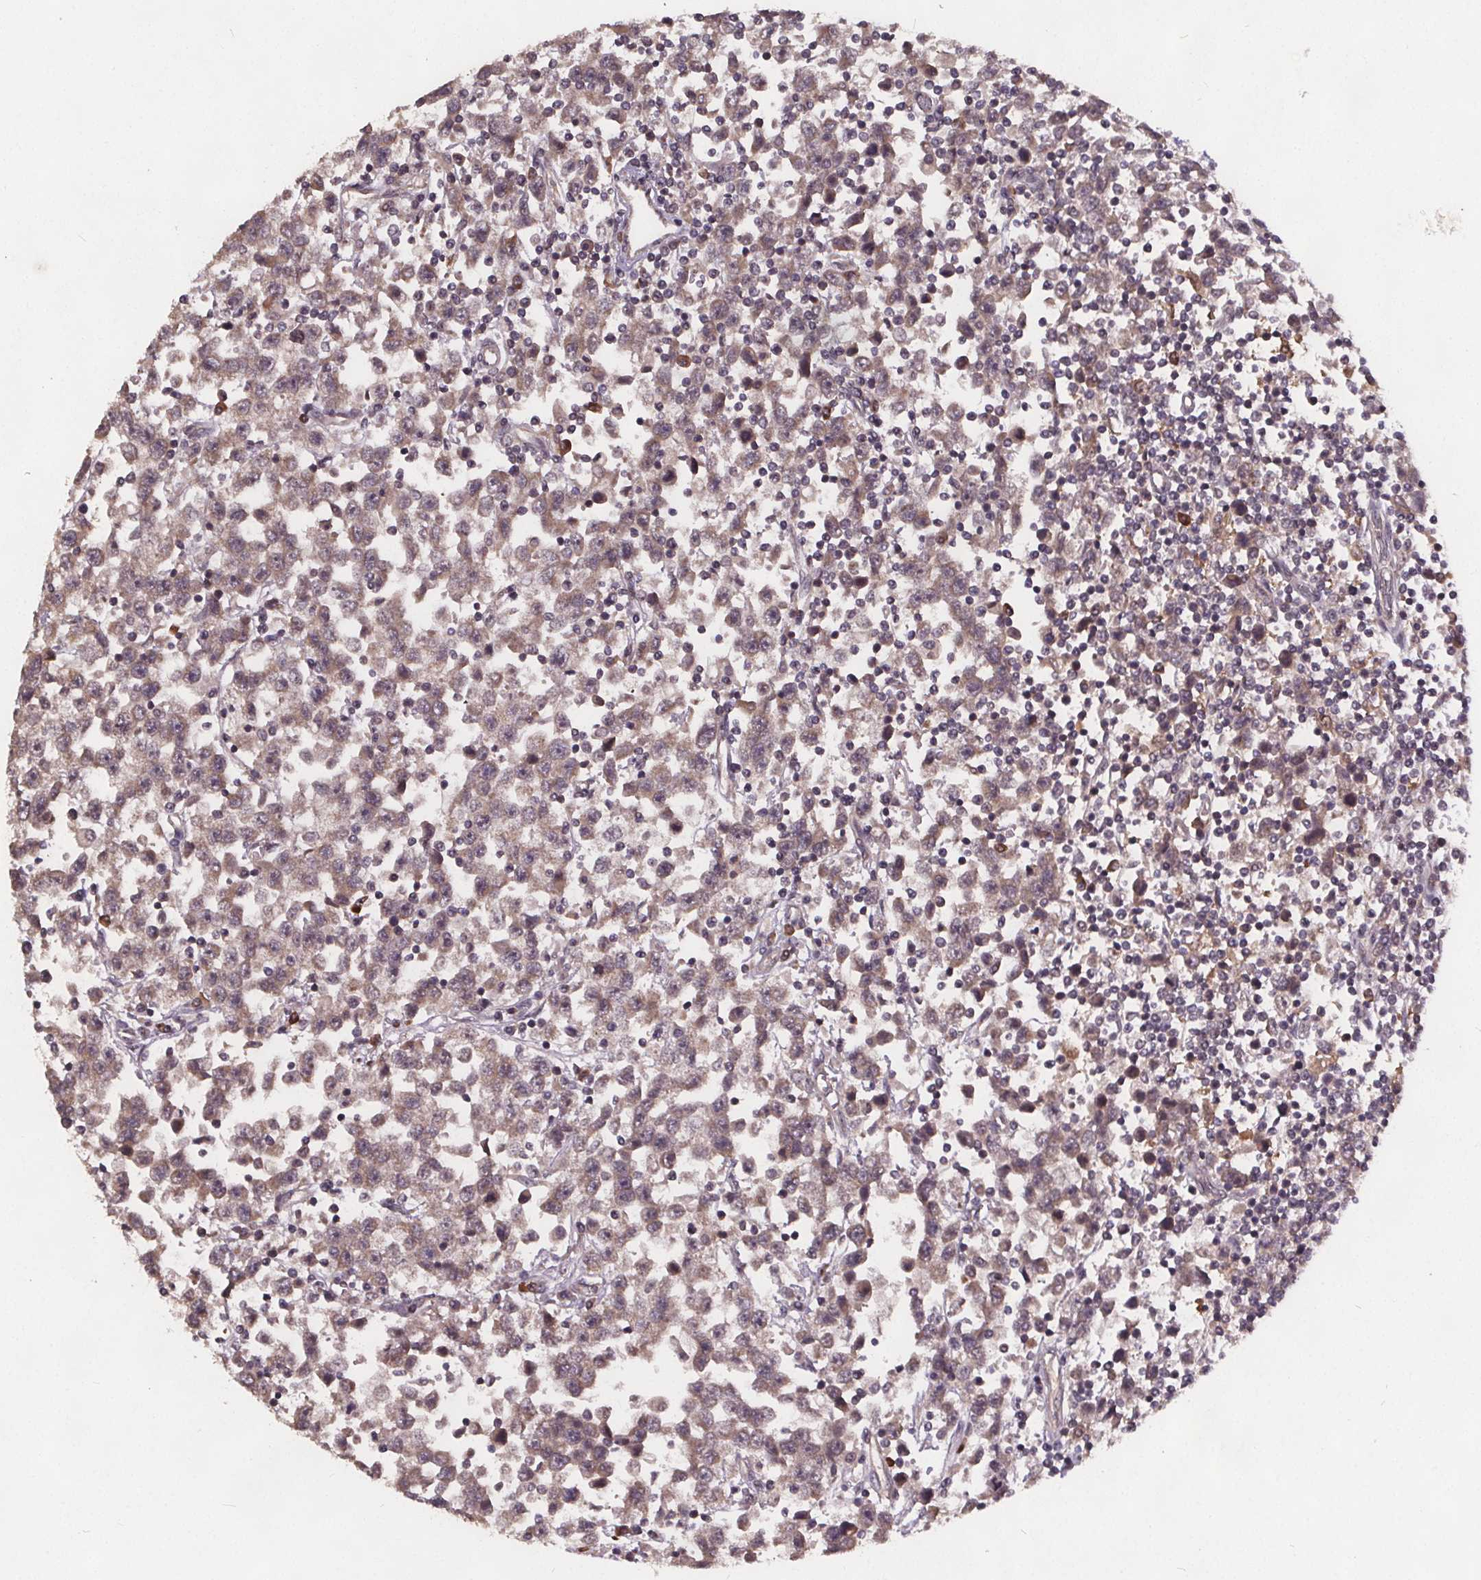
{"staining": {"intensity": "weak", "quantity": "<25%", "location": "cytoplasmic/membranous"}, "tissue": "testis cancer", "cell_type": "Tumor cells", "image_type": "cancer", "snomed": [{"axis": "morphology", "description": "Seminoma, NOS"}, {"axis": "topography", "description": "Testis"}], "caption": "Human seminoma (testis) stained for a protein using immunohistochemistry (IHC) displays no expression in tumor cells.", "gene": "USP9X", "patient": {"sex": "male", "age": 34}}